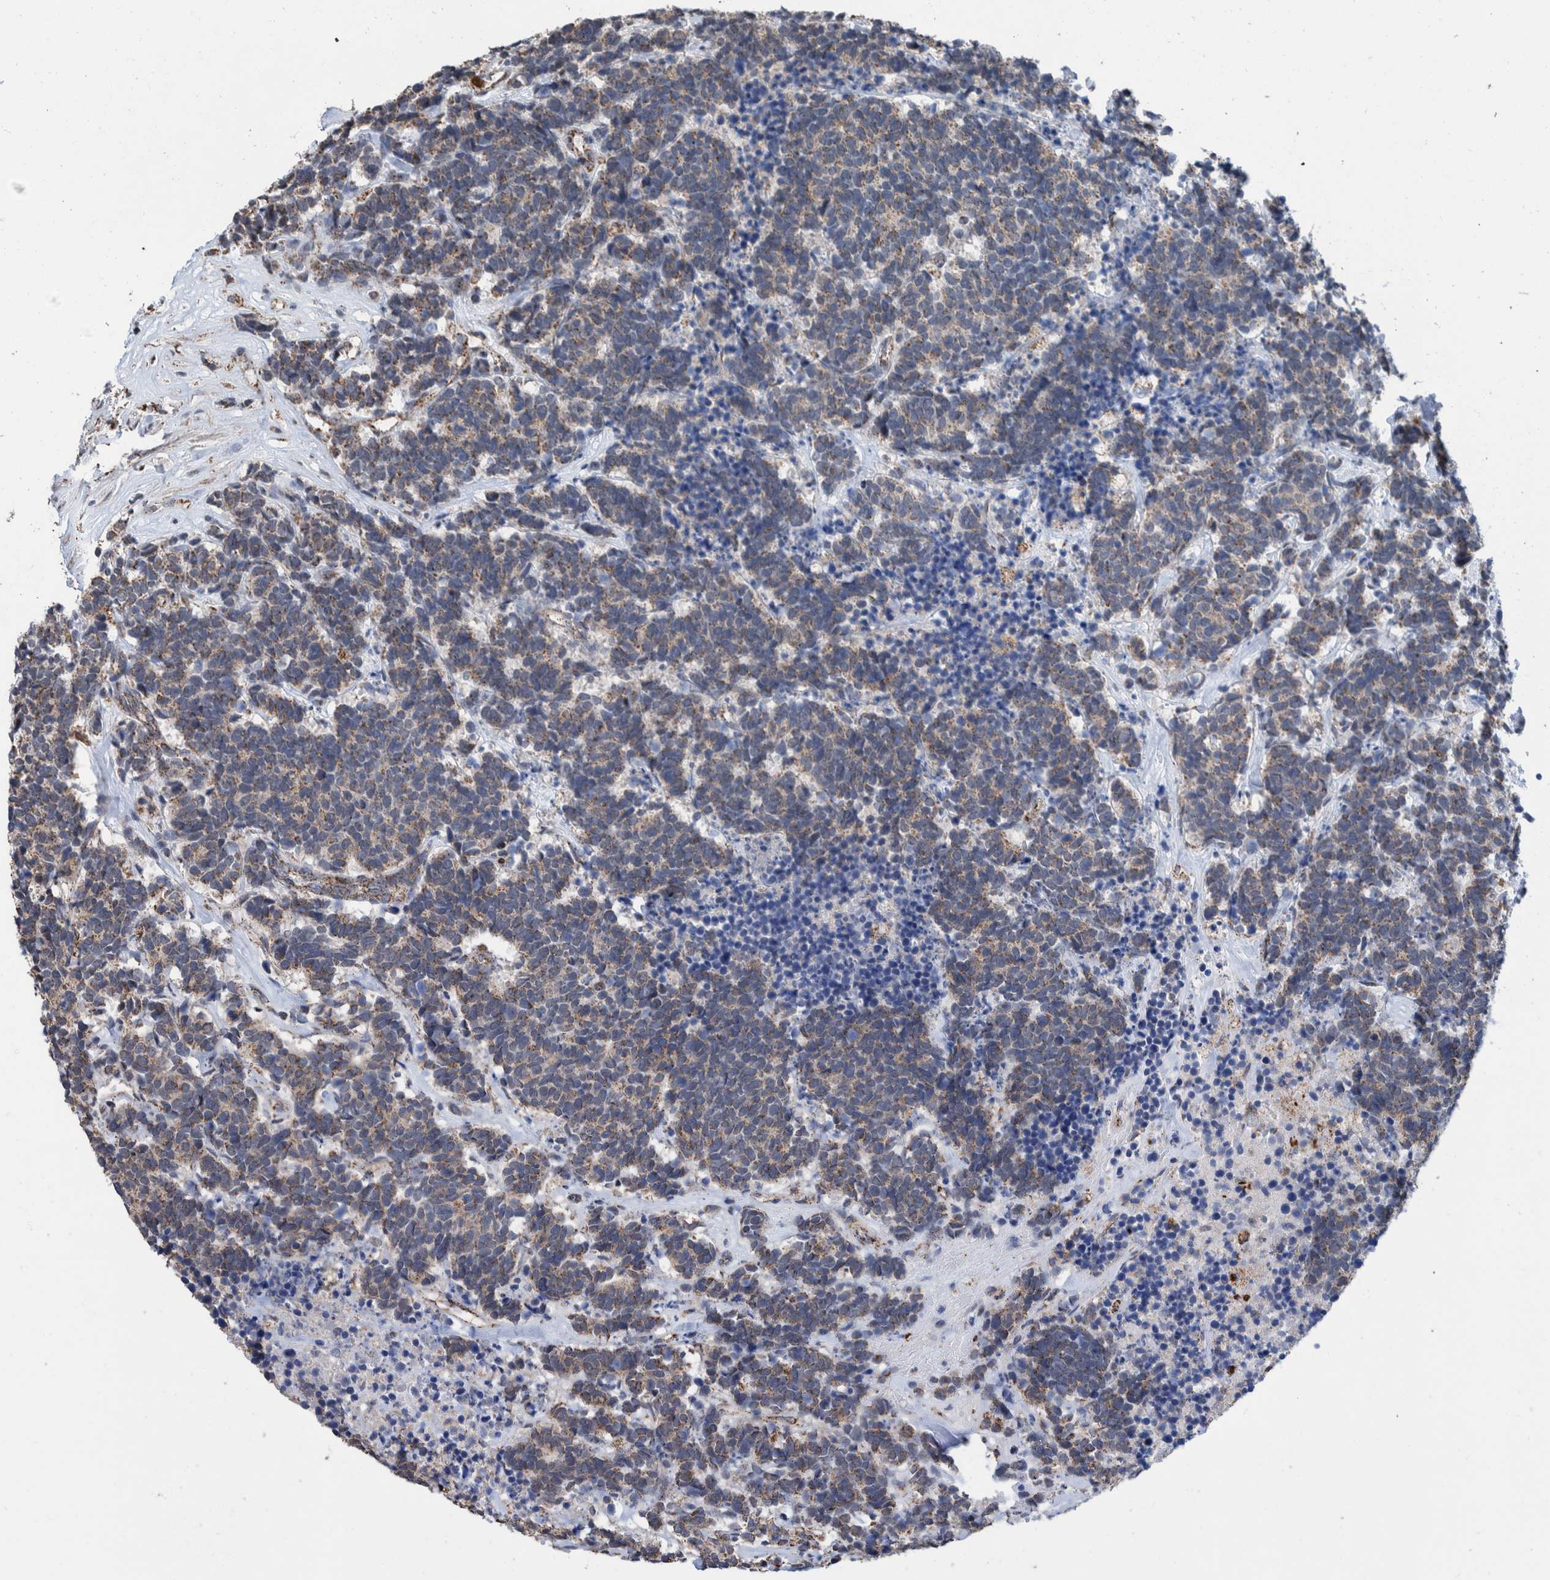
{"staining": {"intensity": "weak", "quantity": "25%-75%", "location": "cytoplasmic/membranous"}, "tissue": "carcinoid", "cell_type": "Tumor cells", "image_type": "cancer", "snomed": [{"axis": "morphology", "description": "Carcinoma, NOS"}, {"axis": "morphology", "description": "Carcinoid, malignant, NOS"}, {"axis": "topography", "description": "Urinary bladder"}], "caption": "A low amount of weak cytoplasmic/membranous staining is present in approximately 25%-75% of tumor cells in carcinoma tissue. (DAB IHC with brightfield microscopy, high magnification).", "gene": "DECR1", "patient": {"sex": "male", "age": 57}}